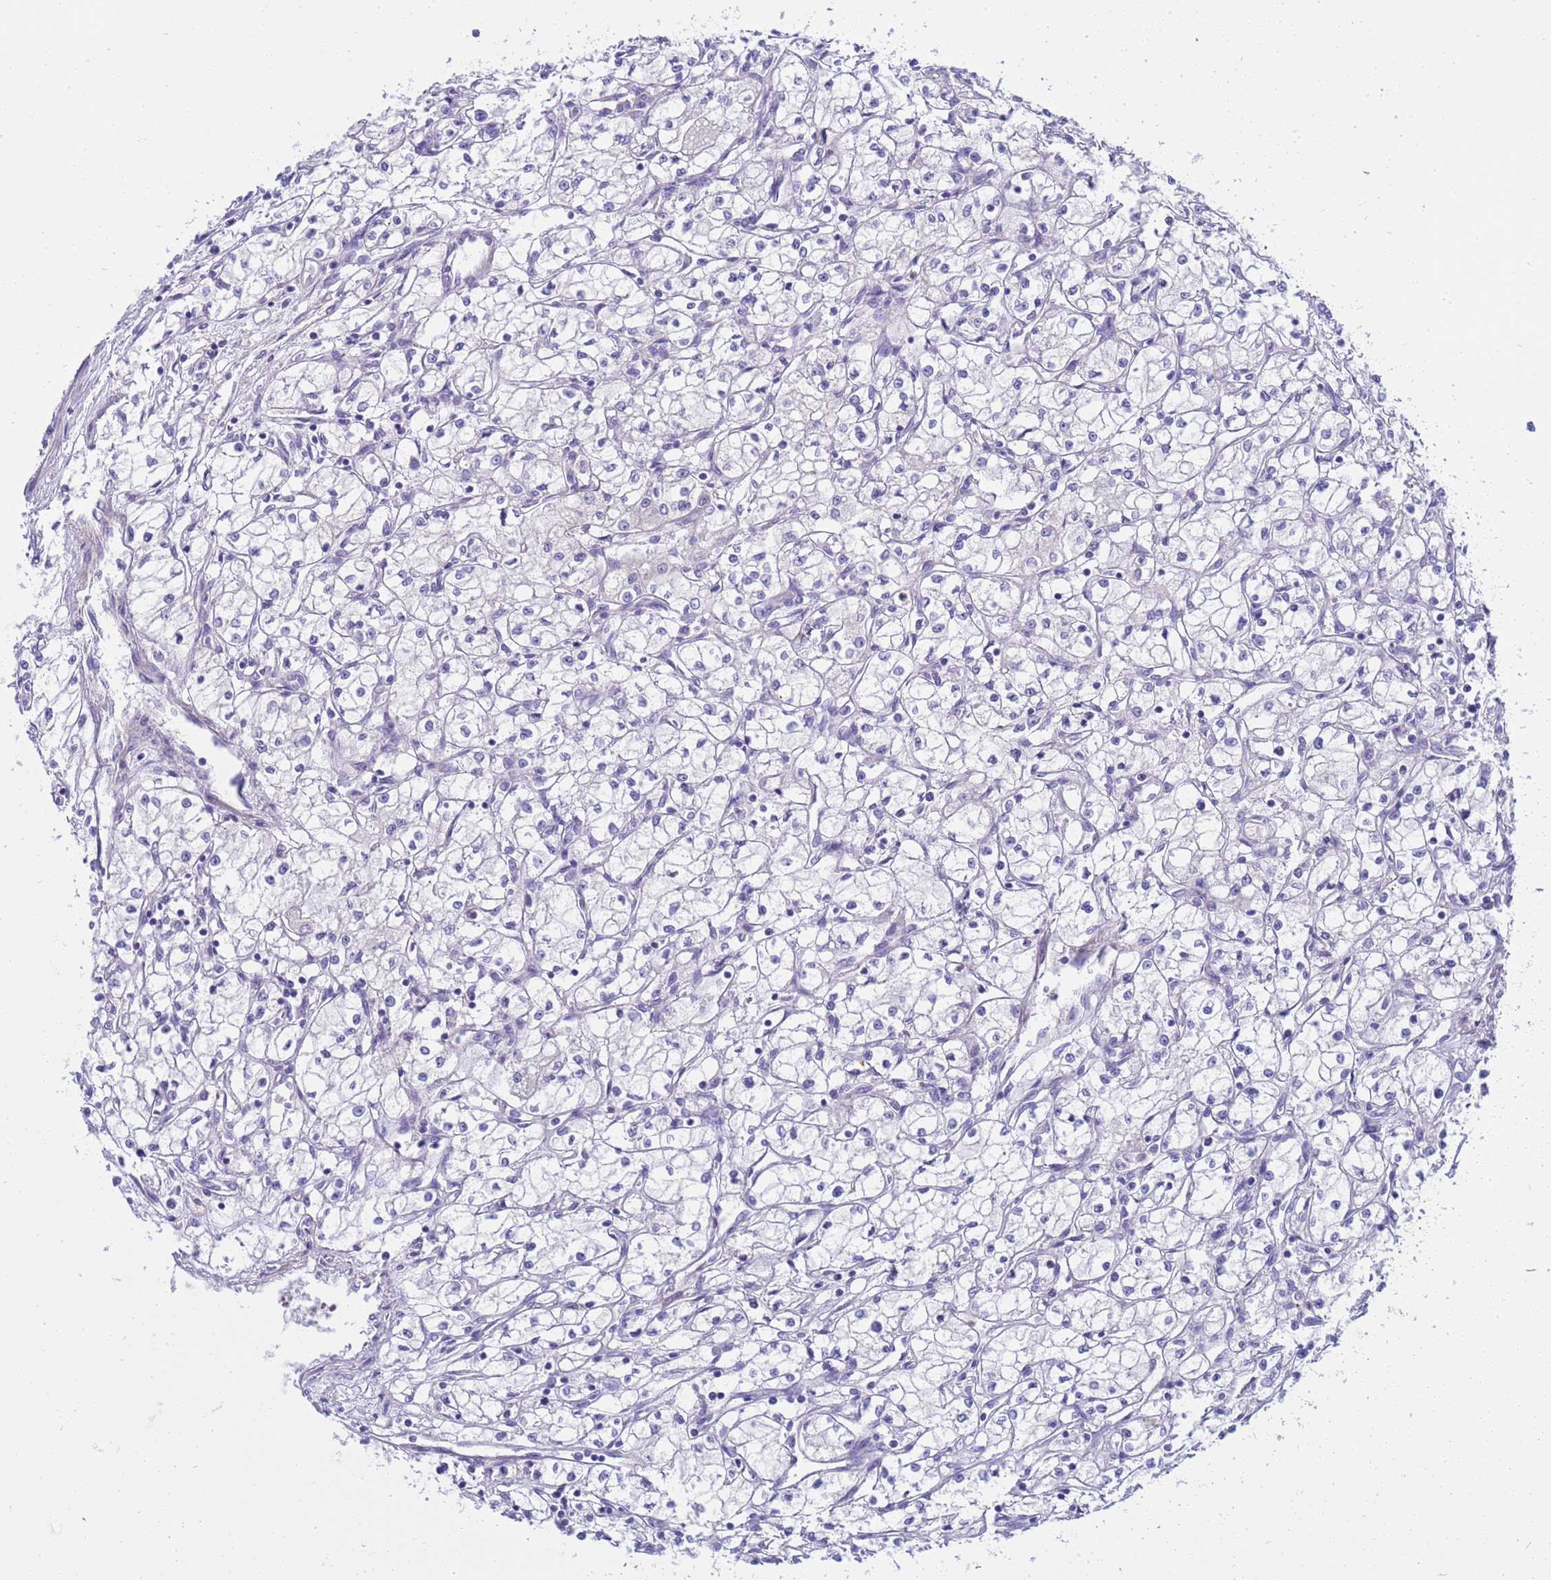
{"staining": {"intensity": "negative", "quantity": "none", "location": "none"}, "tissue": "renal cancer", "cell_type": "Tumor cells", "image_type": "cancer", "snomed": [{"axis": "morphology", "description": "Adenocarcinoma, NOS"}, {"axis": "topography", "description": "Kidney"}], "caption": "IHC micrograph of human renal adenocarcinoma stained for a protein (brown), which reveals no expression in tumor cells.", "gene": "RIPPLY2", "patient": {"sex": "male", "age": 59}}